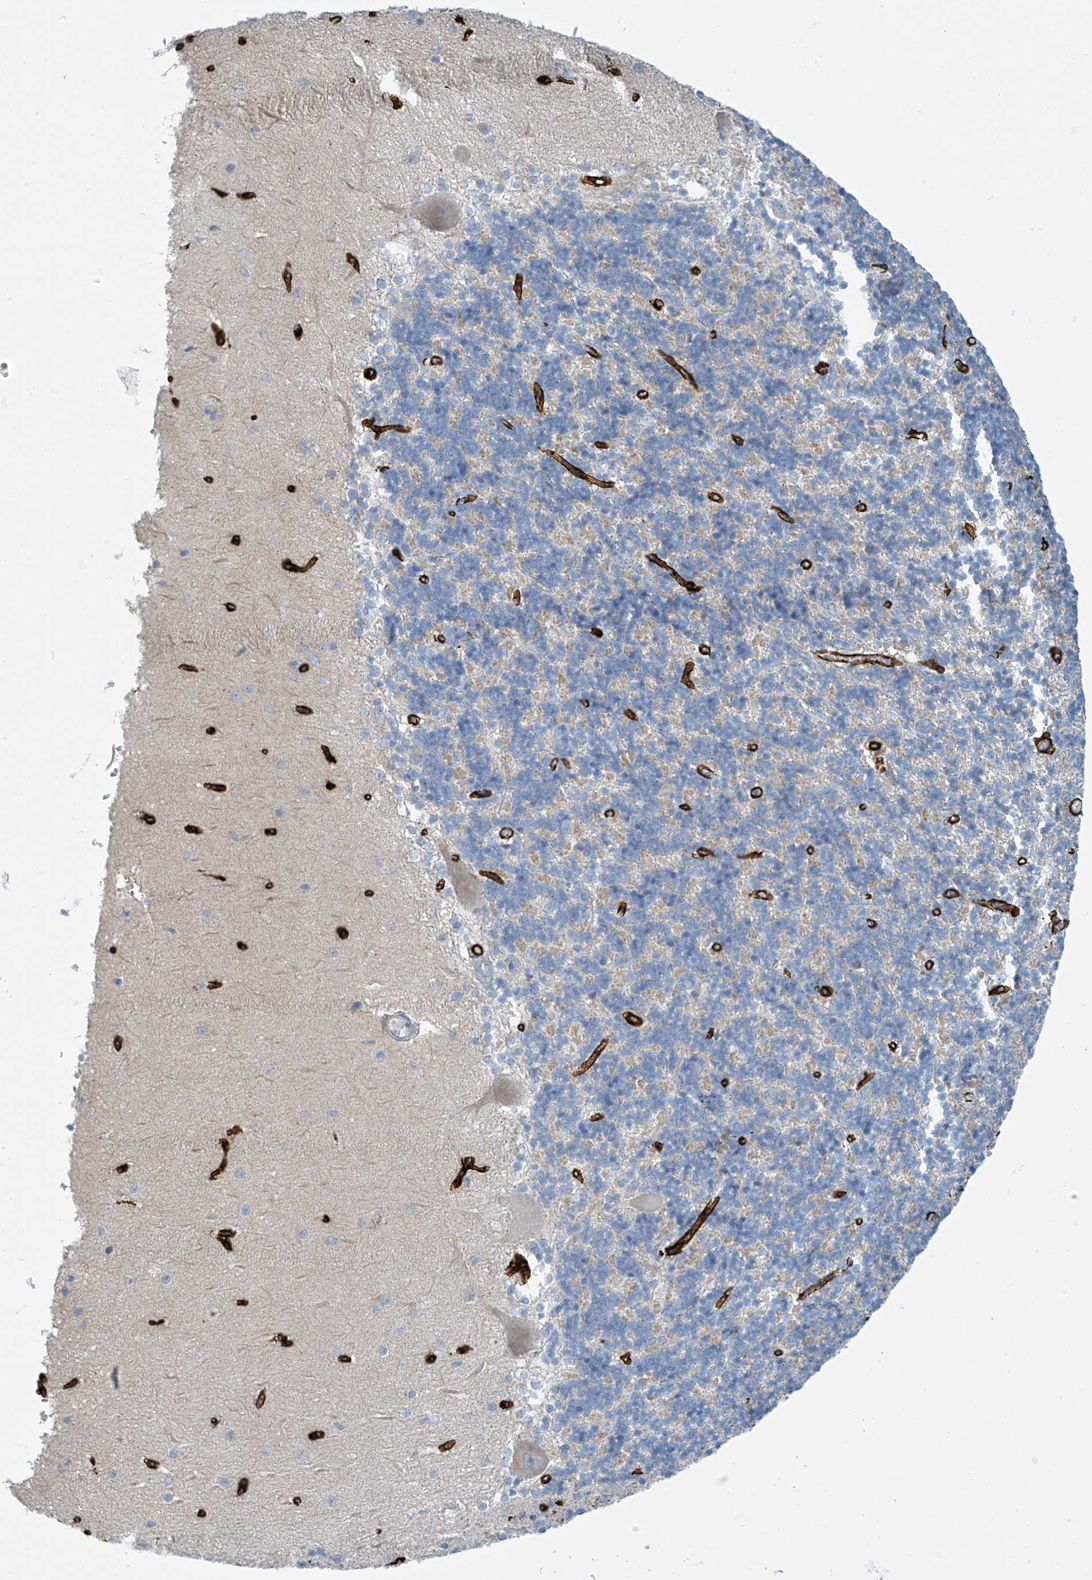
{"staining": {"intensity": "negative", "quantity": "none", "location": "none"}, "tissue": "cerebellum", "cell_type": "Cells in granular layer", "image_type": "normal", "snomed": [{"axis": "morphology", "description": "Normal tissue, NOS"}, {"axis": "topography", "description": "Cerebellum"}], "caption": "Micrograph shows no protein staining in cells in granular layer of benign cerebellum. (Stains: DAB IHC with hematoxylin counter stain, Microscopy: brightfield microscopy at high magnification).", "gene": "SLC6A12", "patient": {"sex": "male", "age": 37}}